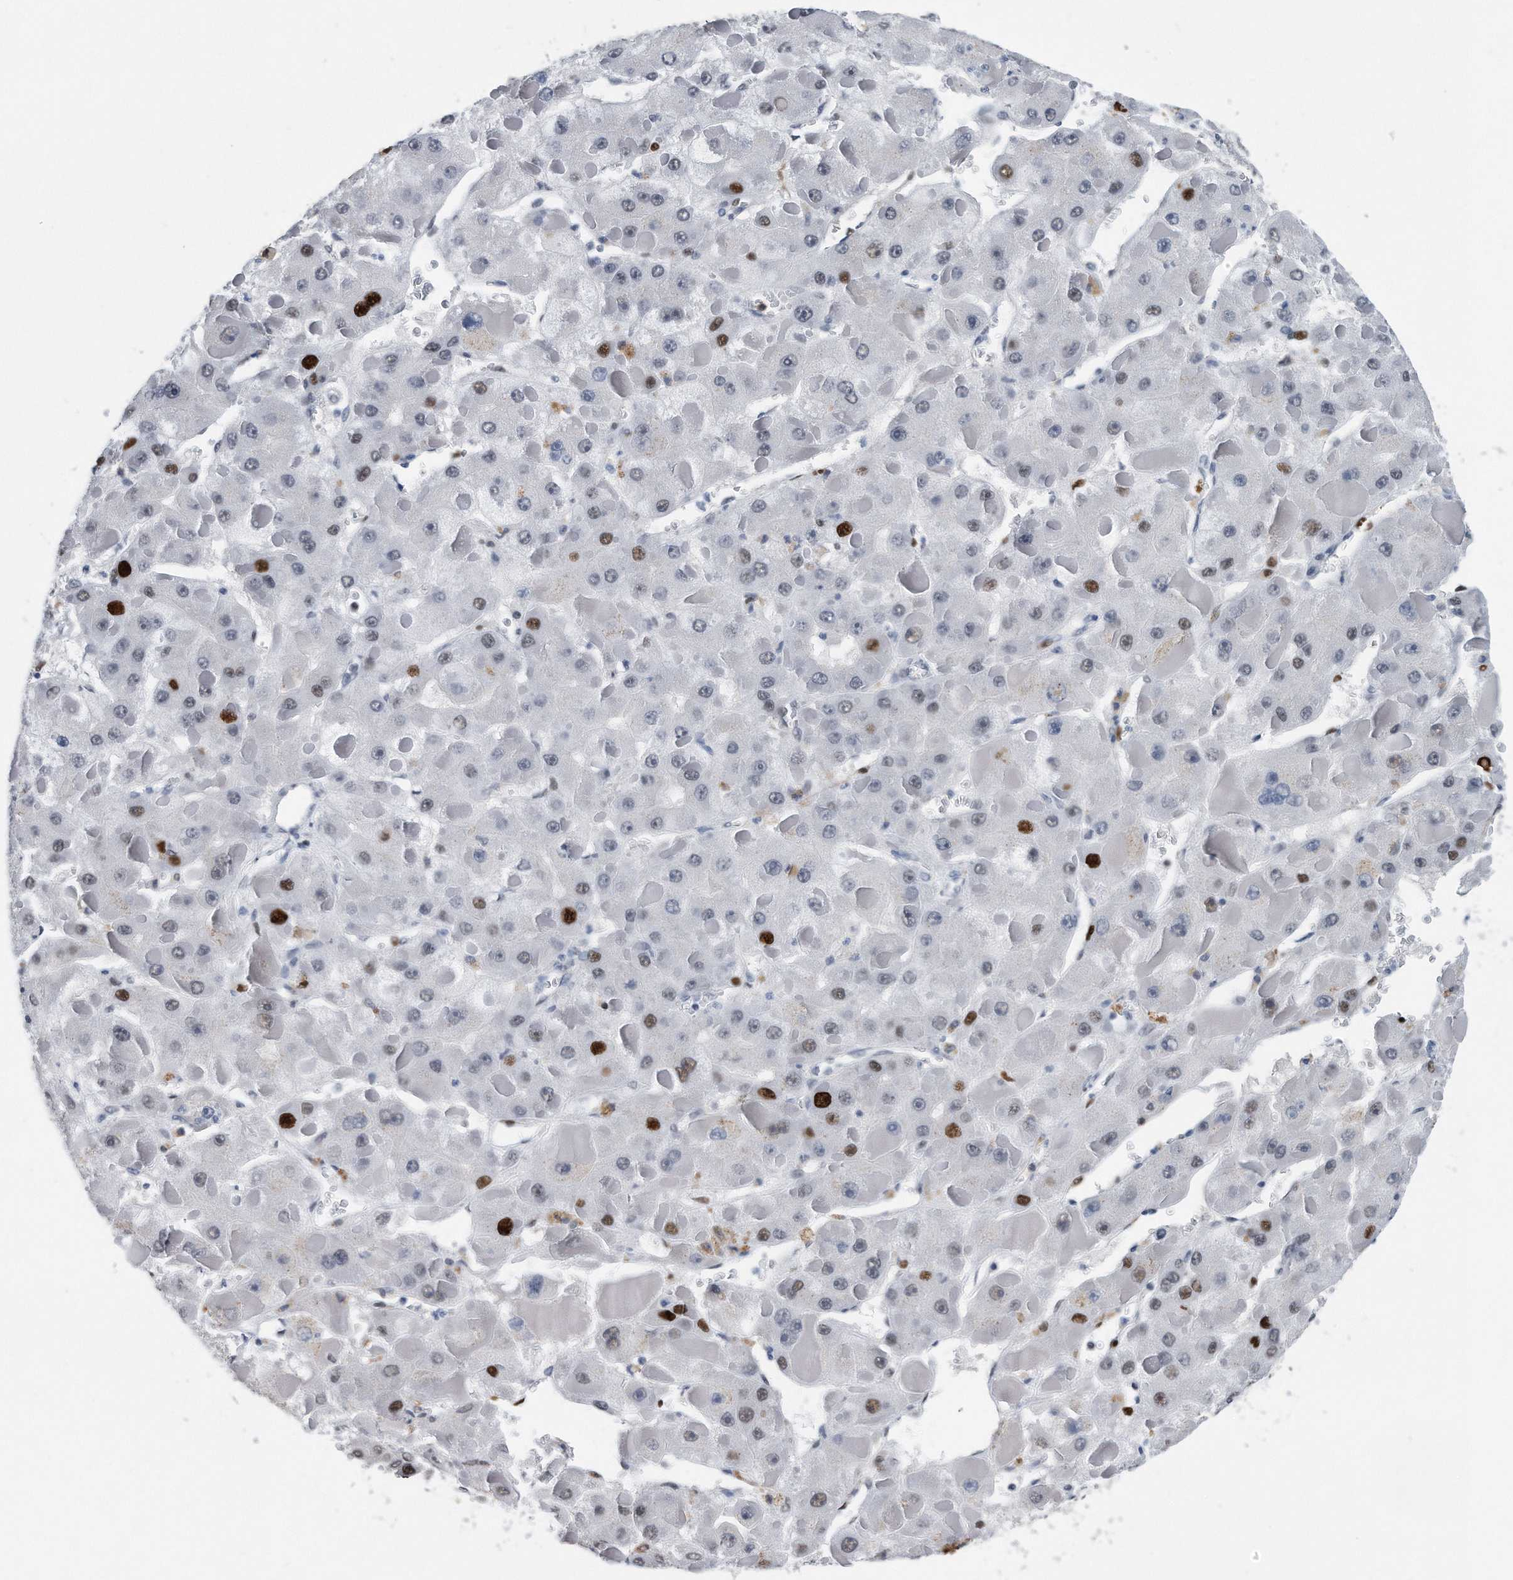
{"staining": {"intensity": "strong", "quantity": "<25%", "location": "nuclear"}, "tissue": "liver cancer", "cell_type": "Tumor cells", "image_type": "cancer", "snomed": [{"axis": "morphology", "description": "Carcinoma, Hepatocellular, NOS"}, {"axis": "topography", "description": "Liver"}], "caption": "Strong nuclear positivity for a protein is identified in about <25% of tumor cells of liver cancer (hepatocellular carcinoma) using IHC.", "gene": "PCNA", "patient": {"sex": "female", "age": 73}}